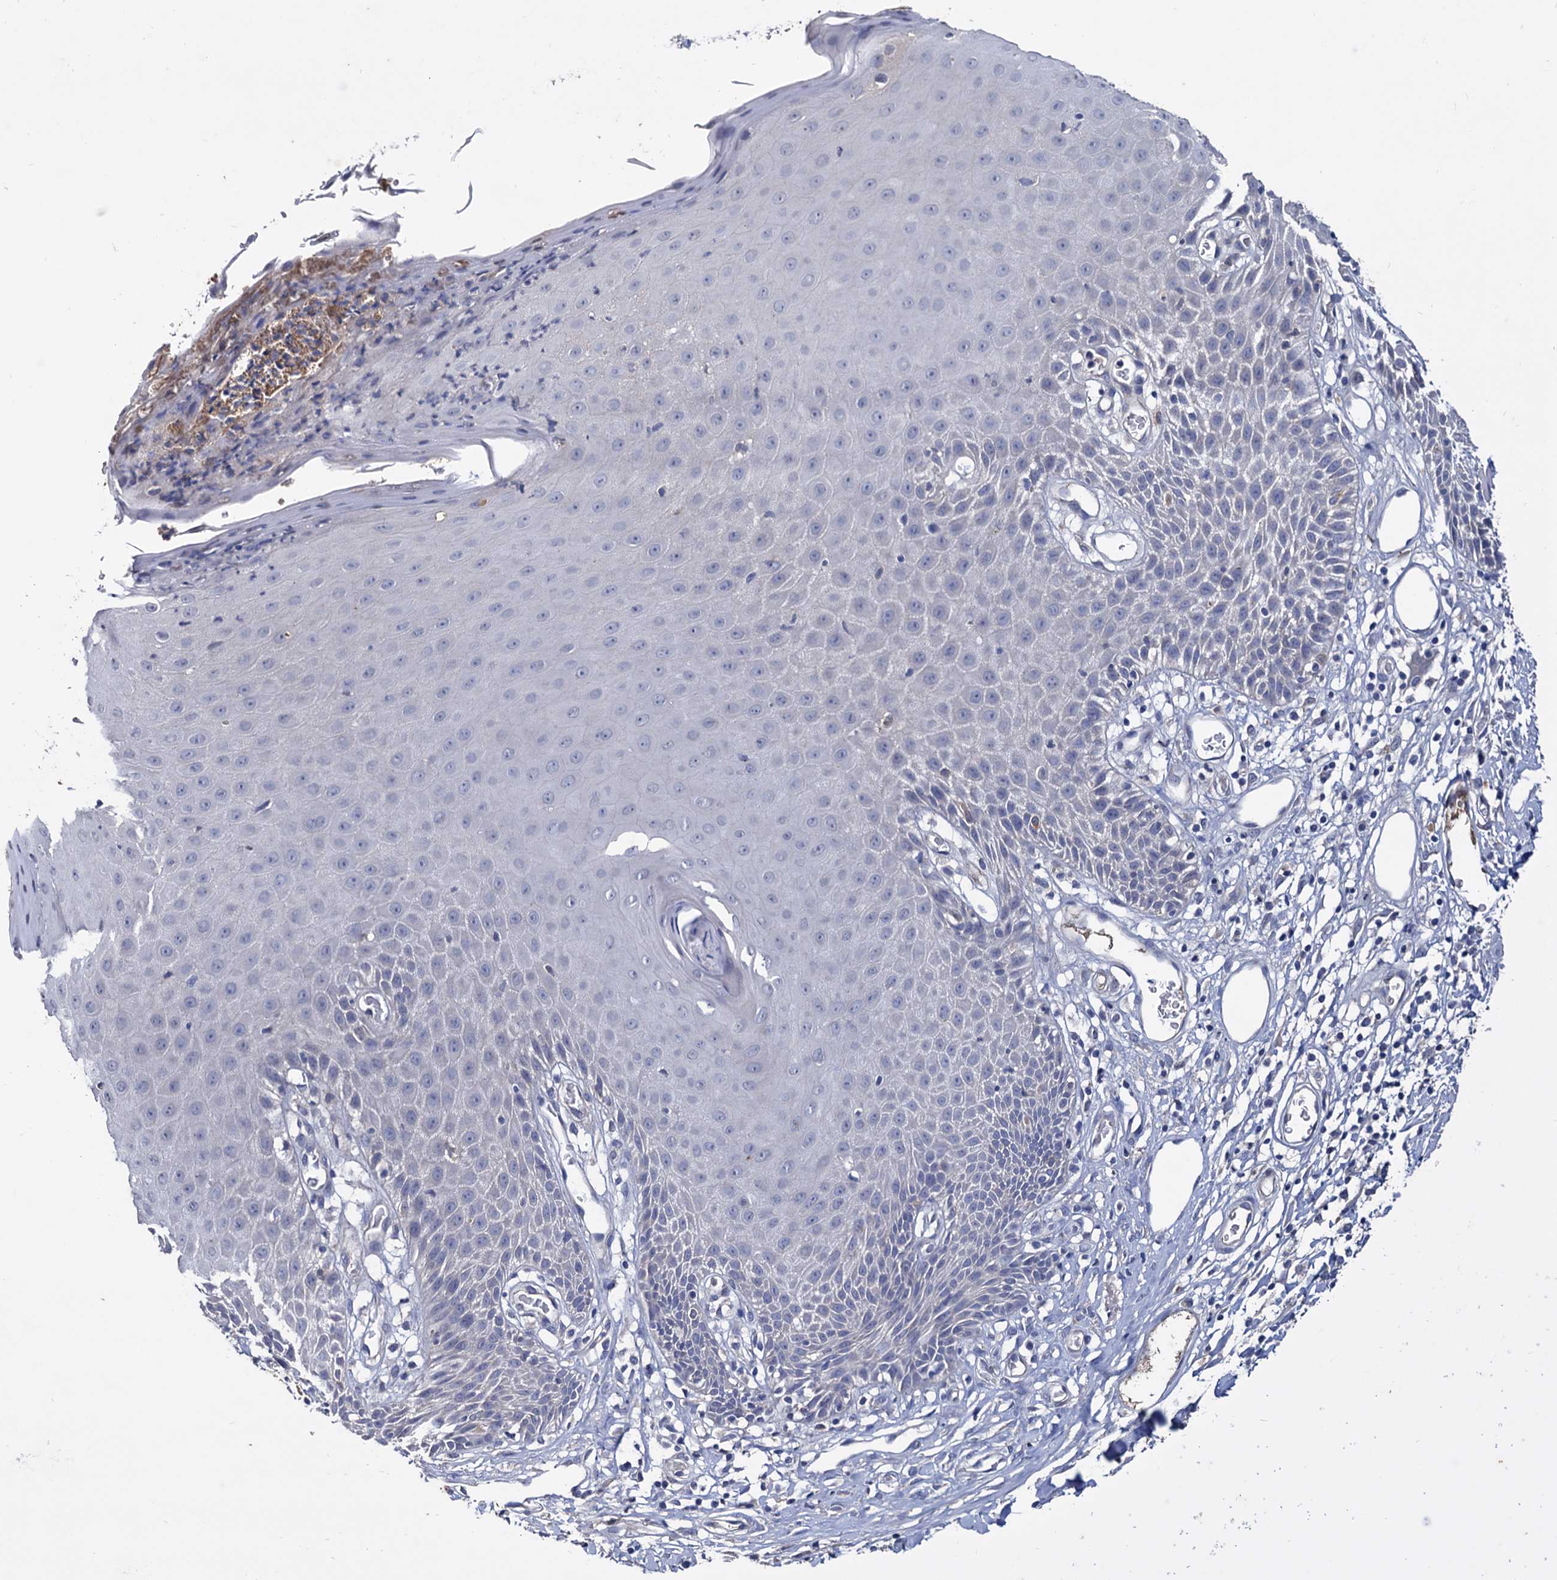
{"staining": {"intensity": "negative", "quantity": "none", "location": "none"}, "tissue": "skin", "cell_type": "Epidermal cells", "image_type": "normal", "snomed": [{"axis": "morphology", "description": "Normal tissue, NOS"}, {"axis": "topography", "description": "Vulva"}], "caption": "Photomicrograph shows no significant protein staining in epidermal cells of benign skin. (DAB immunohistochemistry visualized using brightfield microscopy, high magnification).", "gene": "NPAS4", "patient": {"sex": "female", "age": 68}}